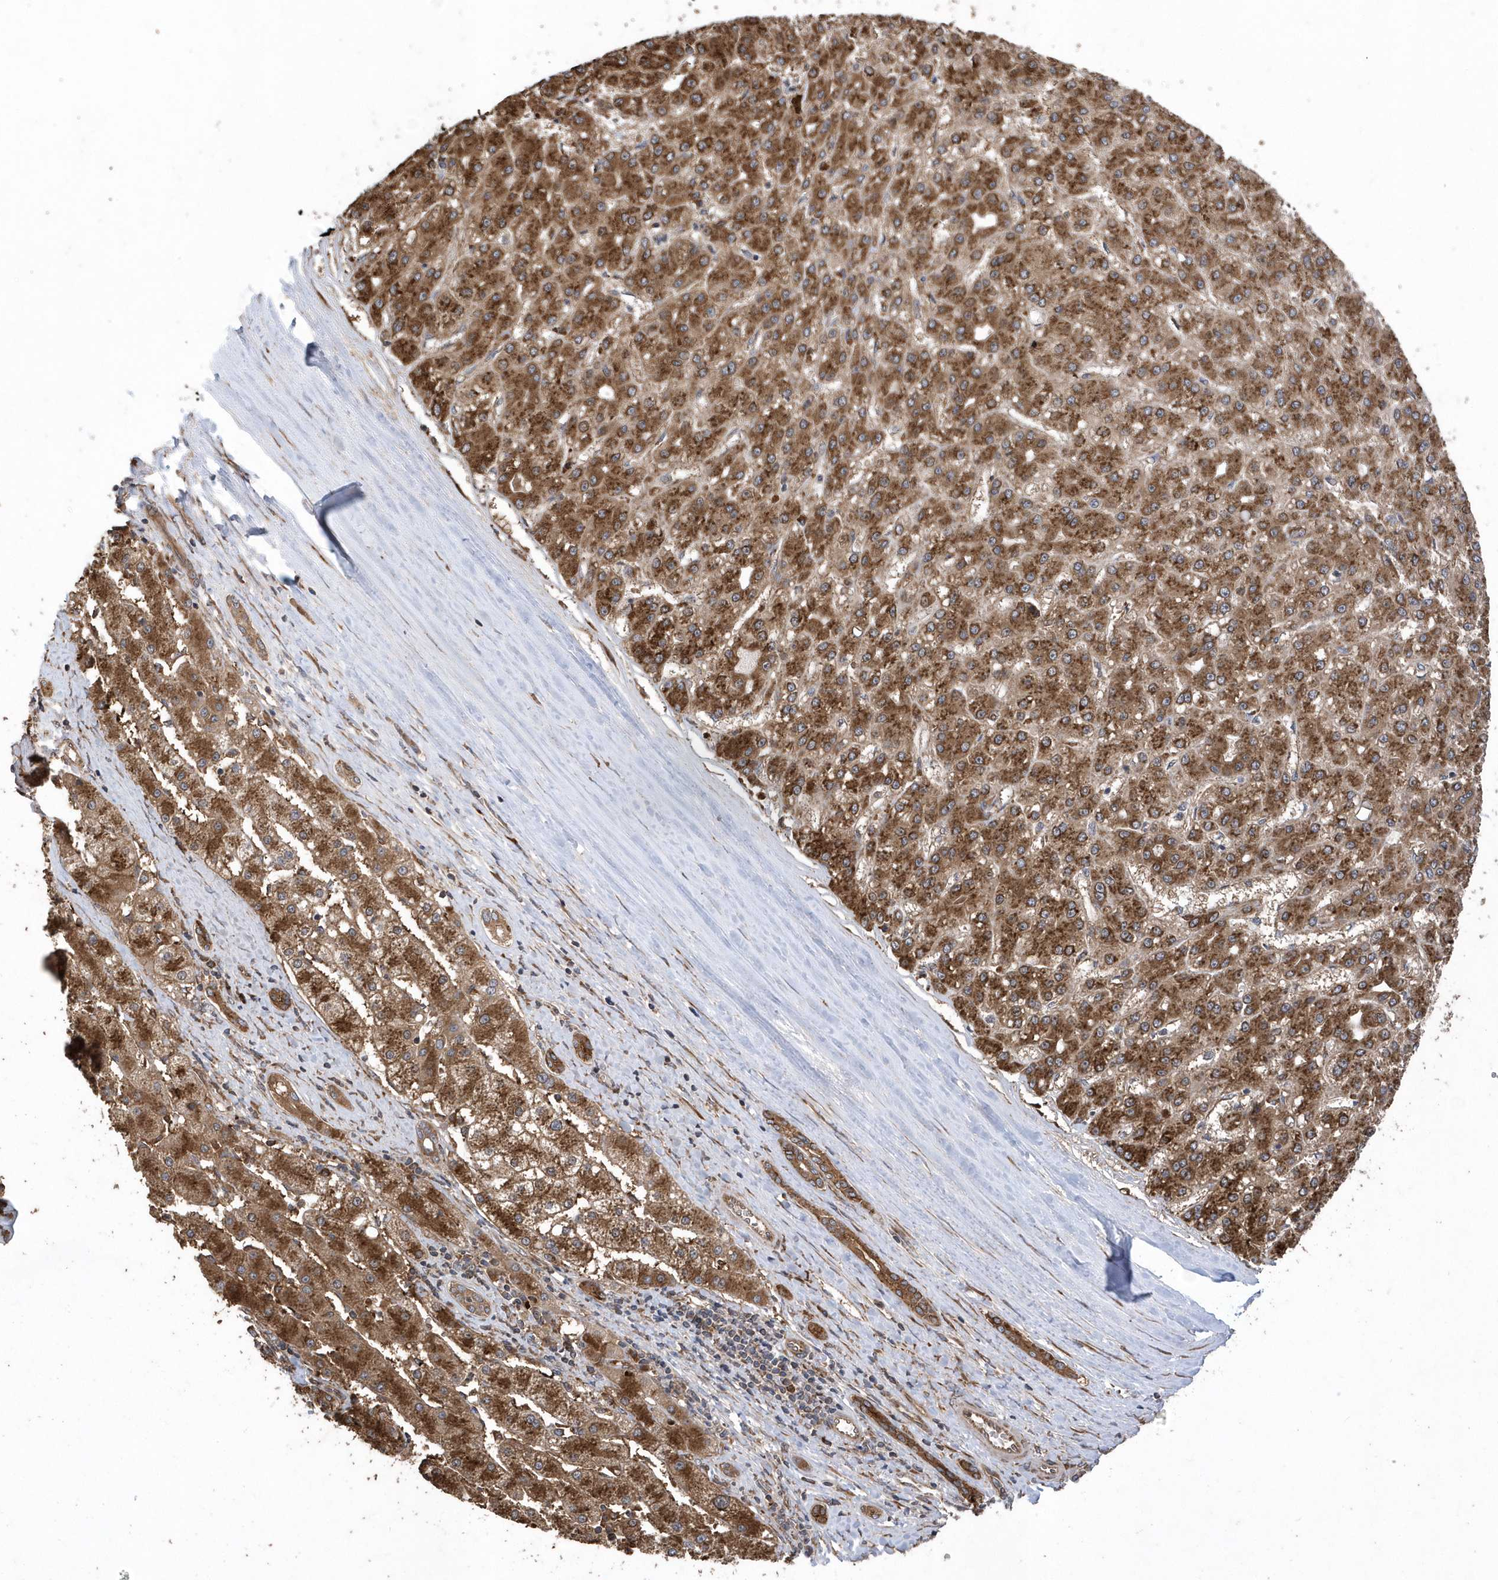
{"staining": {"intensity": "strong", "quantity": ">75%", "location": "cytoplasmic/membranous"}, "tissue": "liver cancer", "cell_type": "Tumor cells", "image_type": "cancer", "snomed": [{"axis": "morphology", "description": "Carcinoma, Hepatocellular, NOS"}, {"axis": "topography", "description": "Liver"}], "caption": "The image exhibits staining of hepatocellular carcinoma (liver), revealing strong cytoplasmic/membranous protein expression (brown color) within tumor cells.", "gene": "WASHC5", "patient": {"sex": "male", "age": 67}}